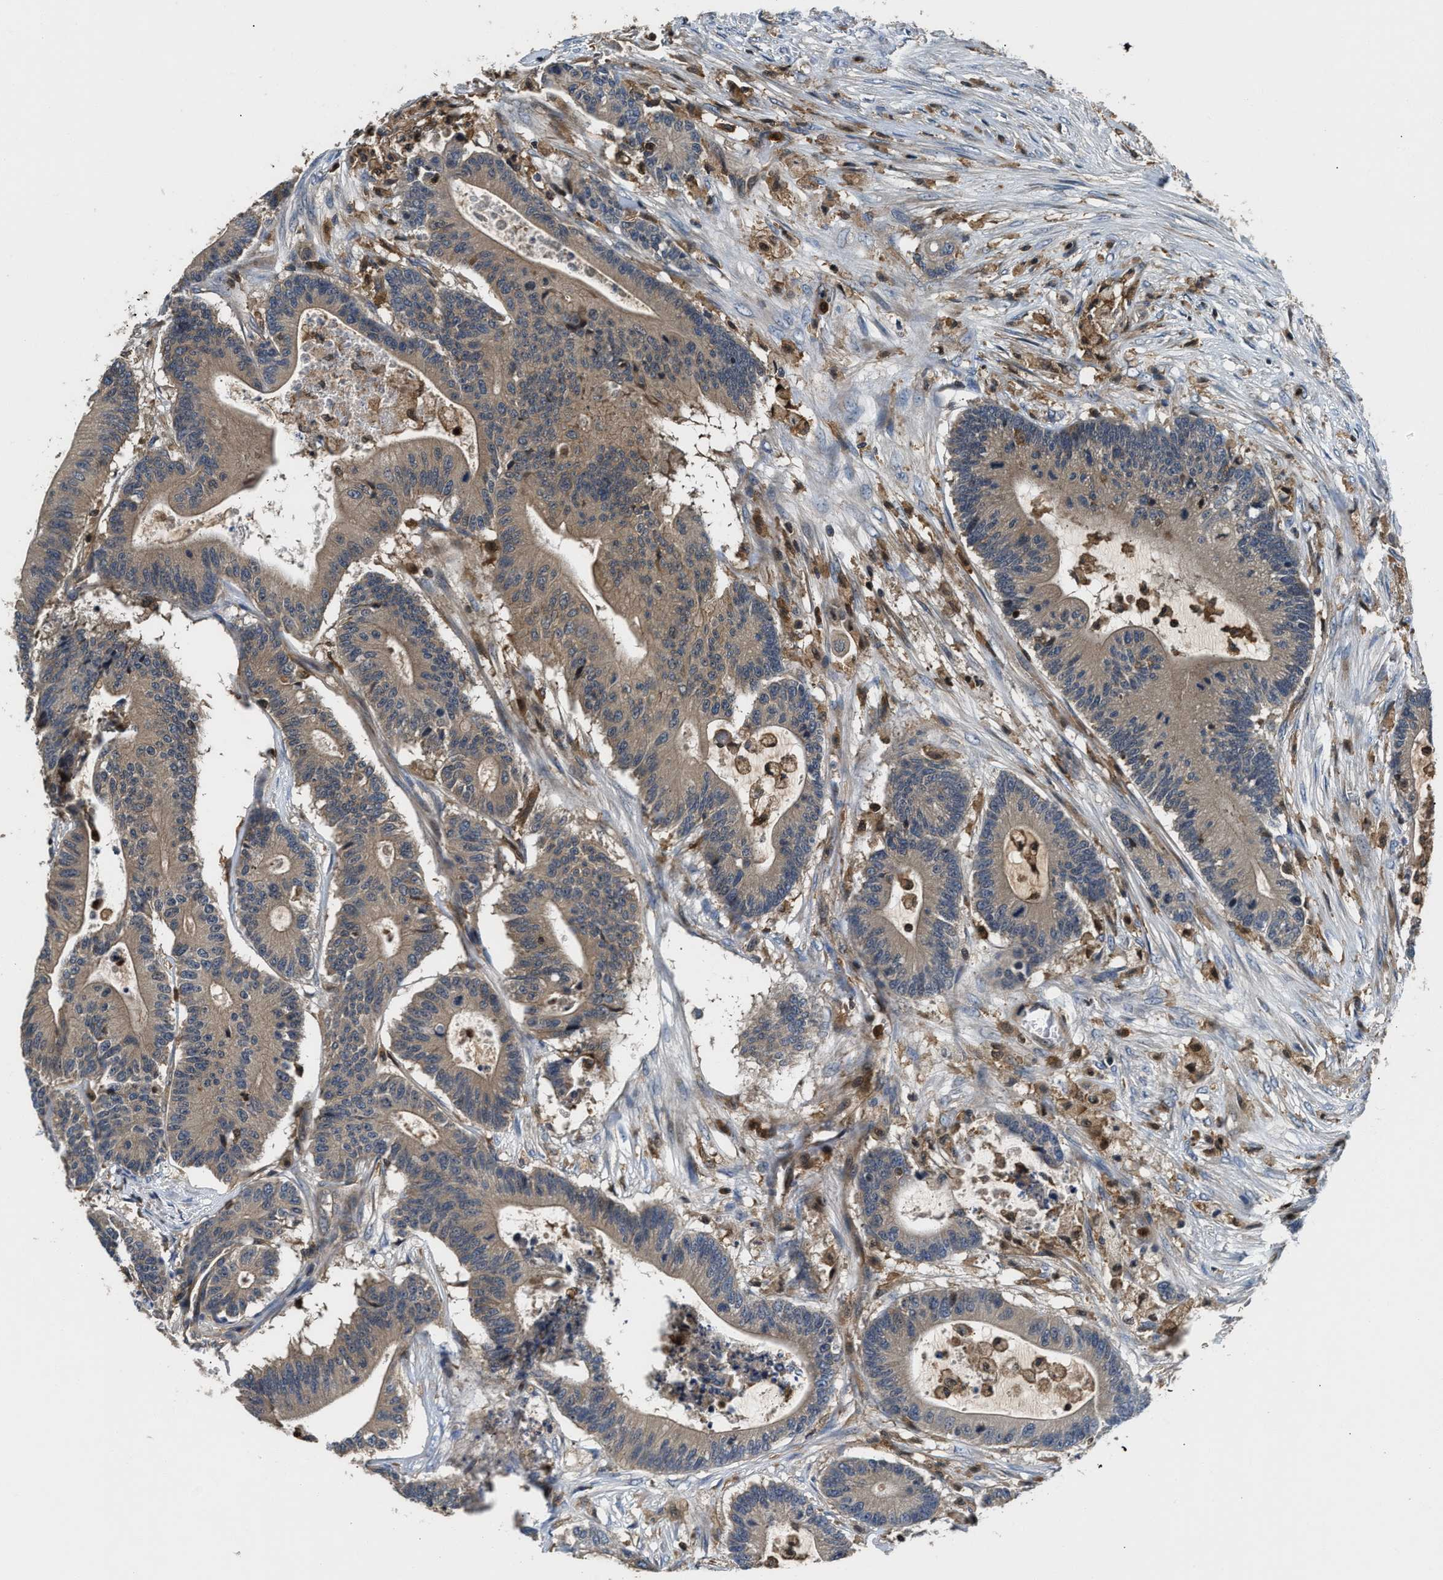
{"staining": {"intensity": "weak", "quantity": ">75%", "location": "cytoplasmic/membranous"}, "tissue": "colorectal cancer", "cell_type": "Tumor cells", "image_type": "cancer", "snomed": [{"axis": "morphology", "description": "Adenocarcinoma, NOS"}, {"axis": "topography", "description": "Colon"}], "caption": "This micrograph shows IHC staining of human colorectal cancer, with low weak cytoplasmic/membranous expression in approximately >75% of tumor cells.", "gene": "OSTF1", "patient": {"sex": "female", "age": 84}}